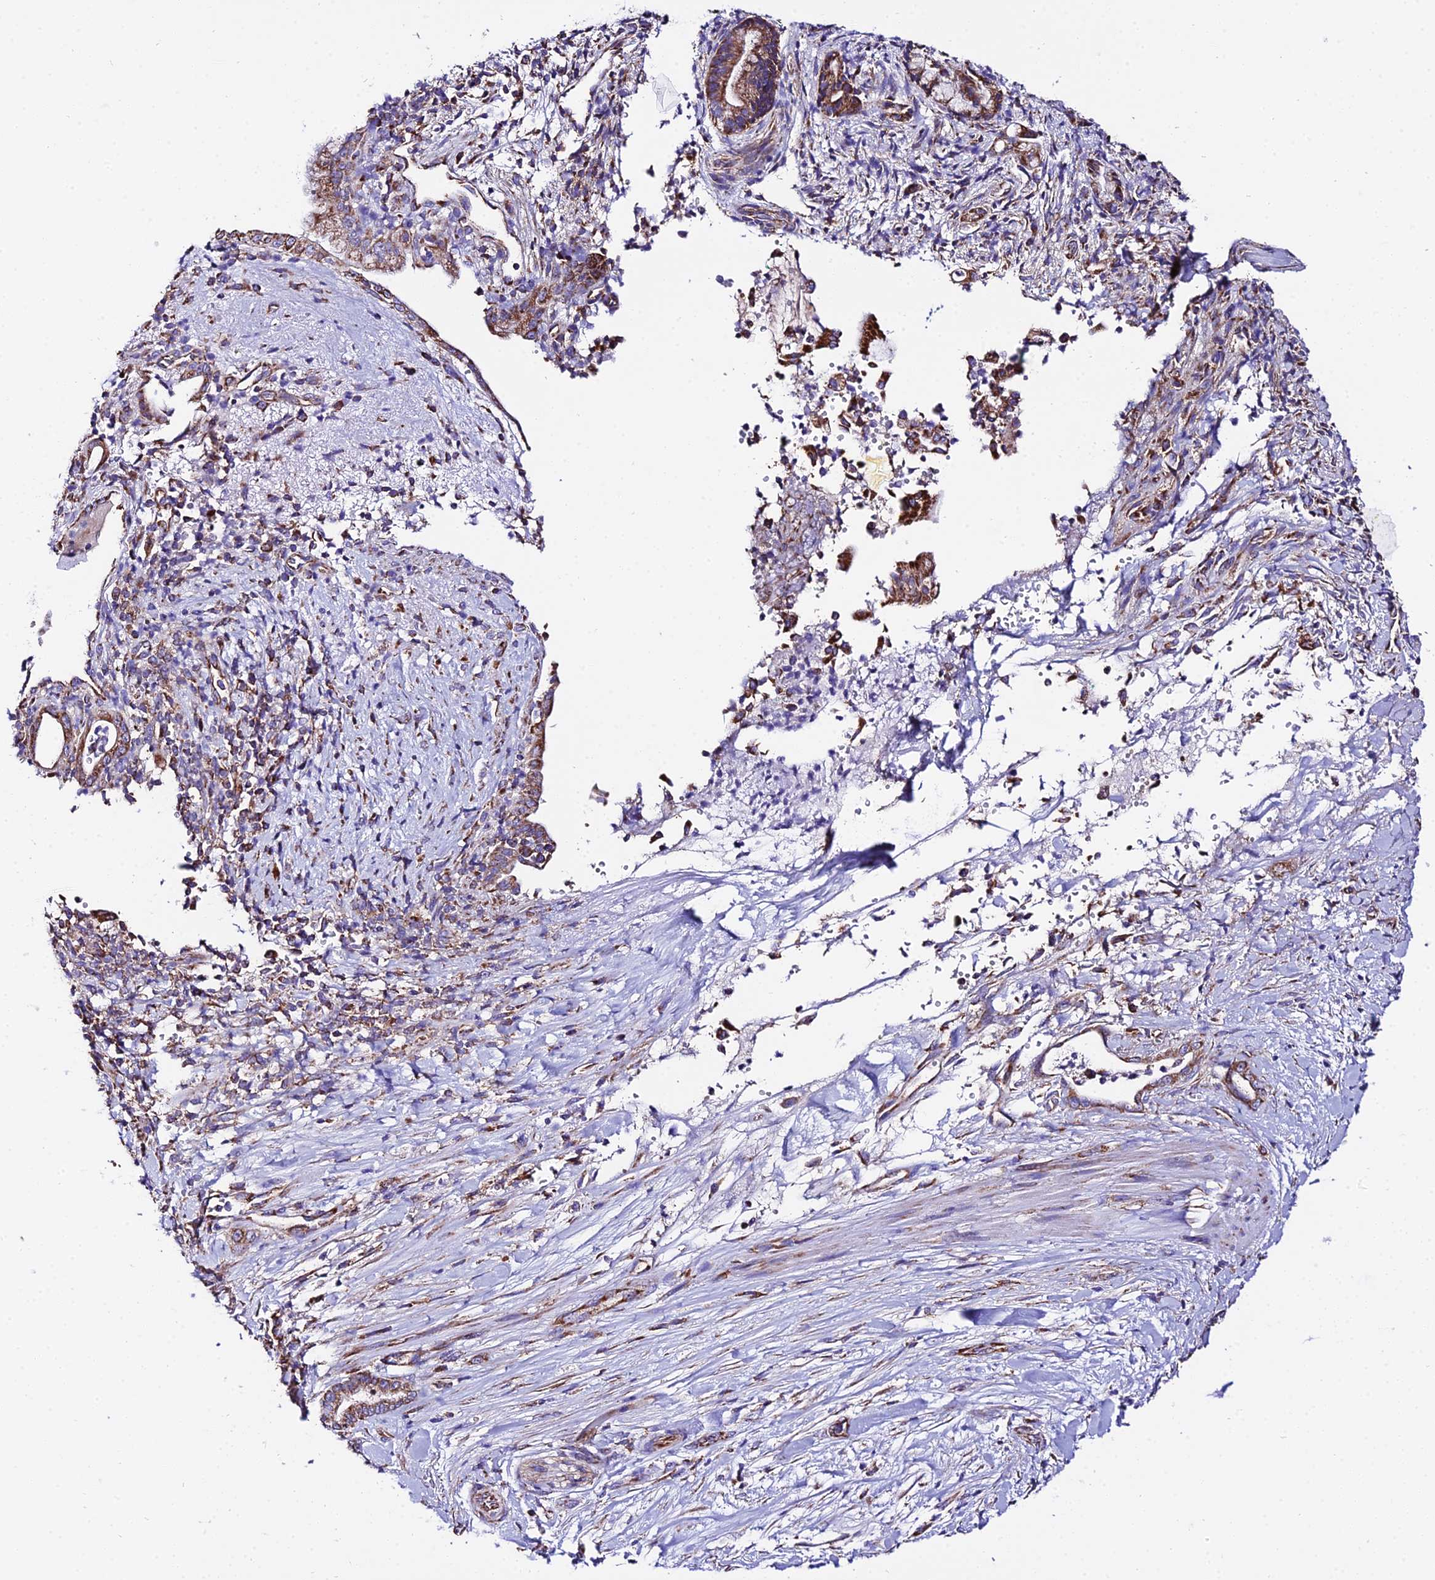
{"staining": {"intensity": "moderate", "quantity": ">75%", "location": "cytoplasmic/membranous"}, "tissue": "pancreatic cancer", "cell_type": "Tumor cells", "image_type": "cancer", "snomed": [{"axis": "morphology", "description": "Normal tissue, NOS"}, {"axis": "morphology", "description": "Adenocarcinoma, NOS"}, {"axis": "topography", "description": "Pancreas"}], "caption": "Pancreatic cancer (adenocarcinoma) stained with immunohistochemistry (IHC) demonstrates moderate cytoplasmic/membranous positivity in approximately >75% of tumor cells.", "gene": "OCIAD1", "patient": {"sex": "female", "age": 55}}